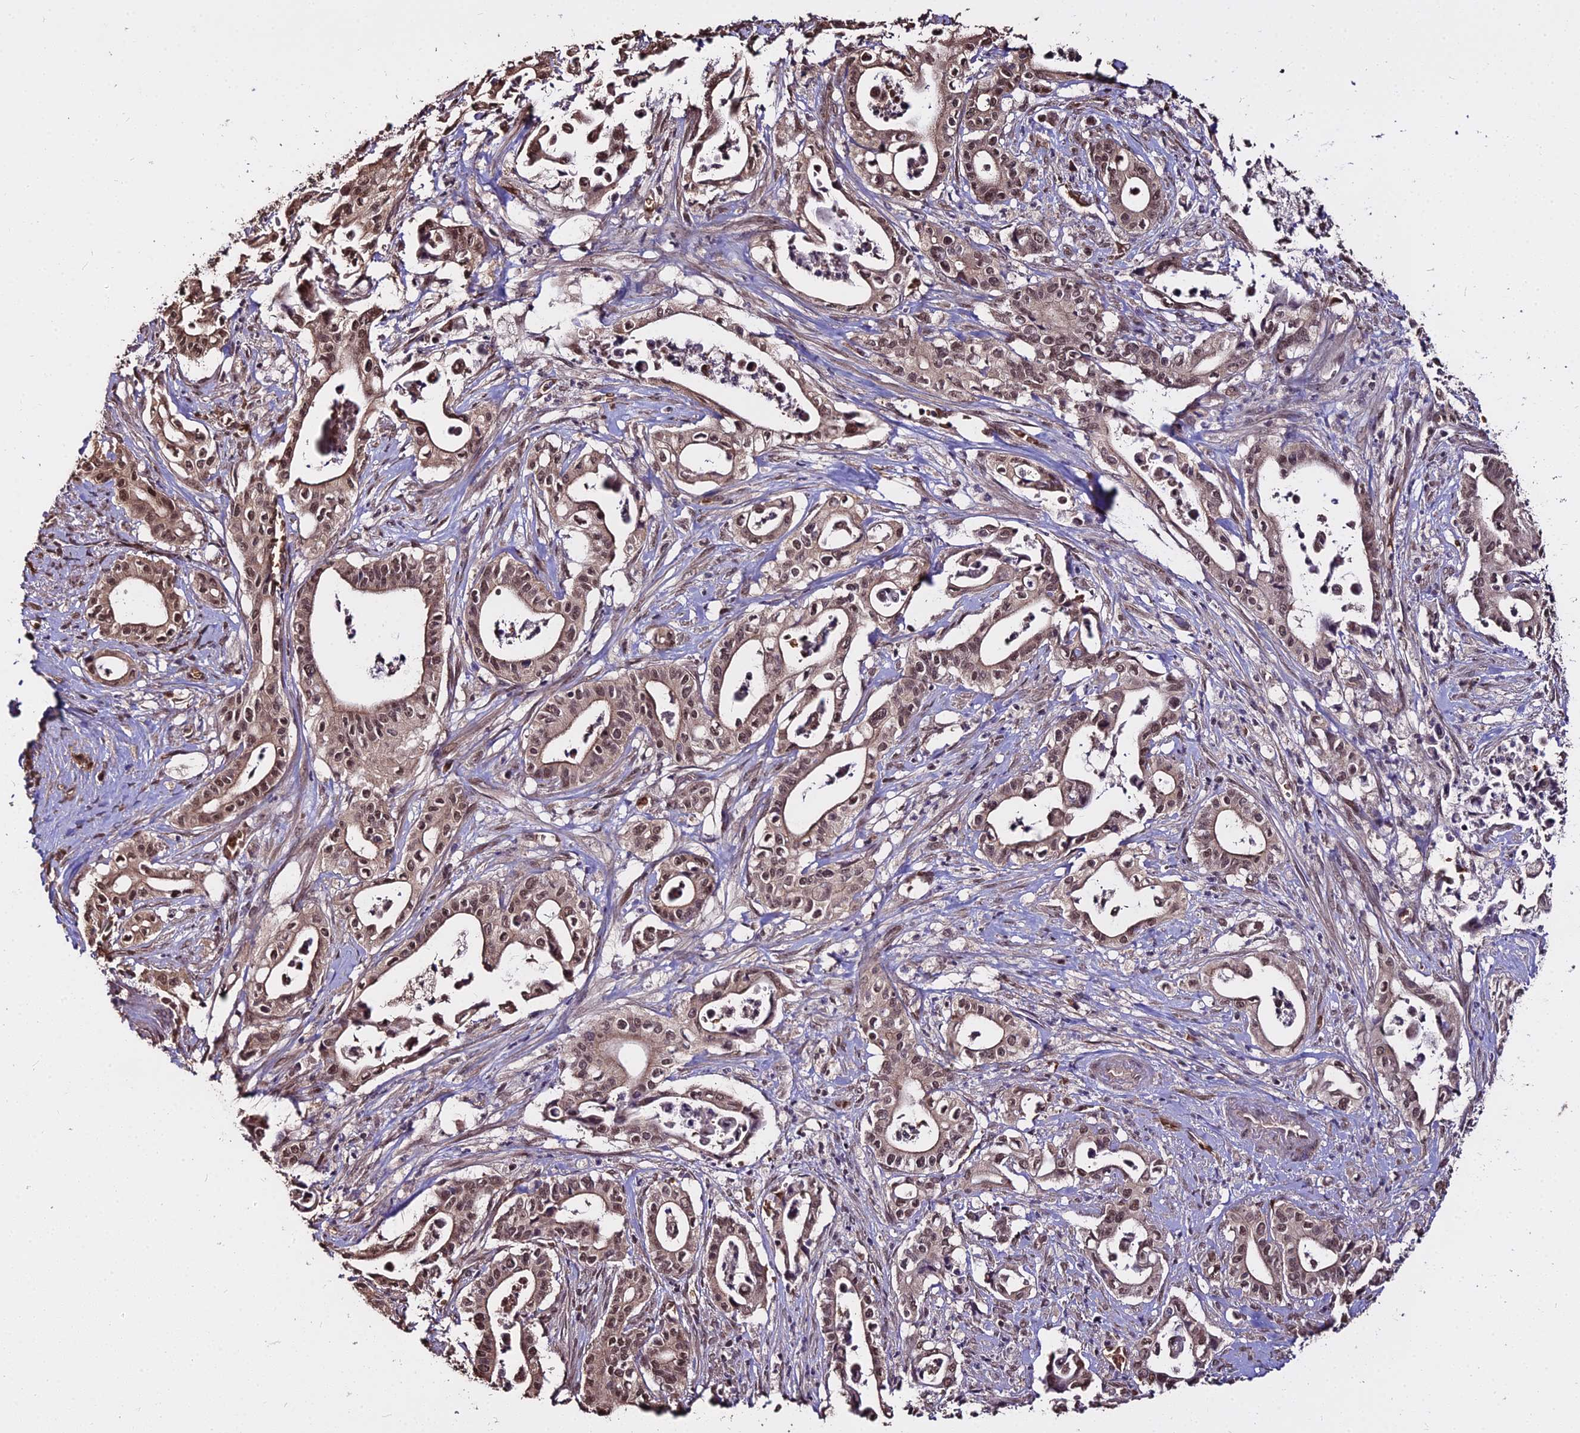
{"staining": {"intensity": "moderate", "quantity": ">75%", "location": "cytoplasmic/membranous,nuclear"}, "tissue": "pancreatic cancer", "cell_type": "Tumor cells", "image_type": "cancer", "snomed": [{"axis": "morphology", "description": "Adenocarcinoma, NOS"}, {"axis": "topography", "description": "Pancreas"}], "caption": "Moderate cytoplasmic/membranous and nuclear protein expression is identified in about >75% of tumor cells in pancreatic cancer.", "gene": "ZDBF2", "patient": {"sex": "female", "age": 77}}